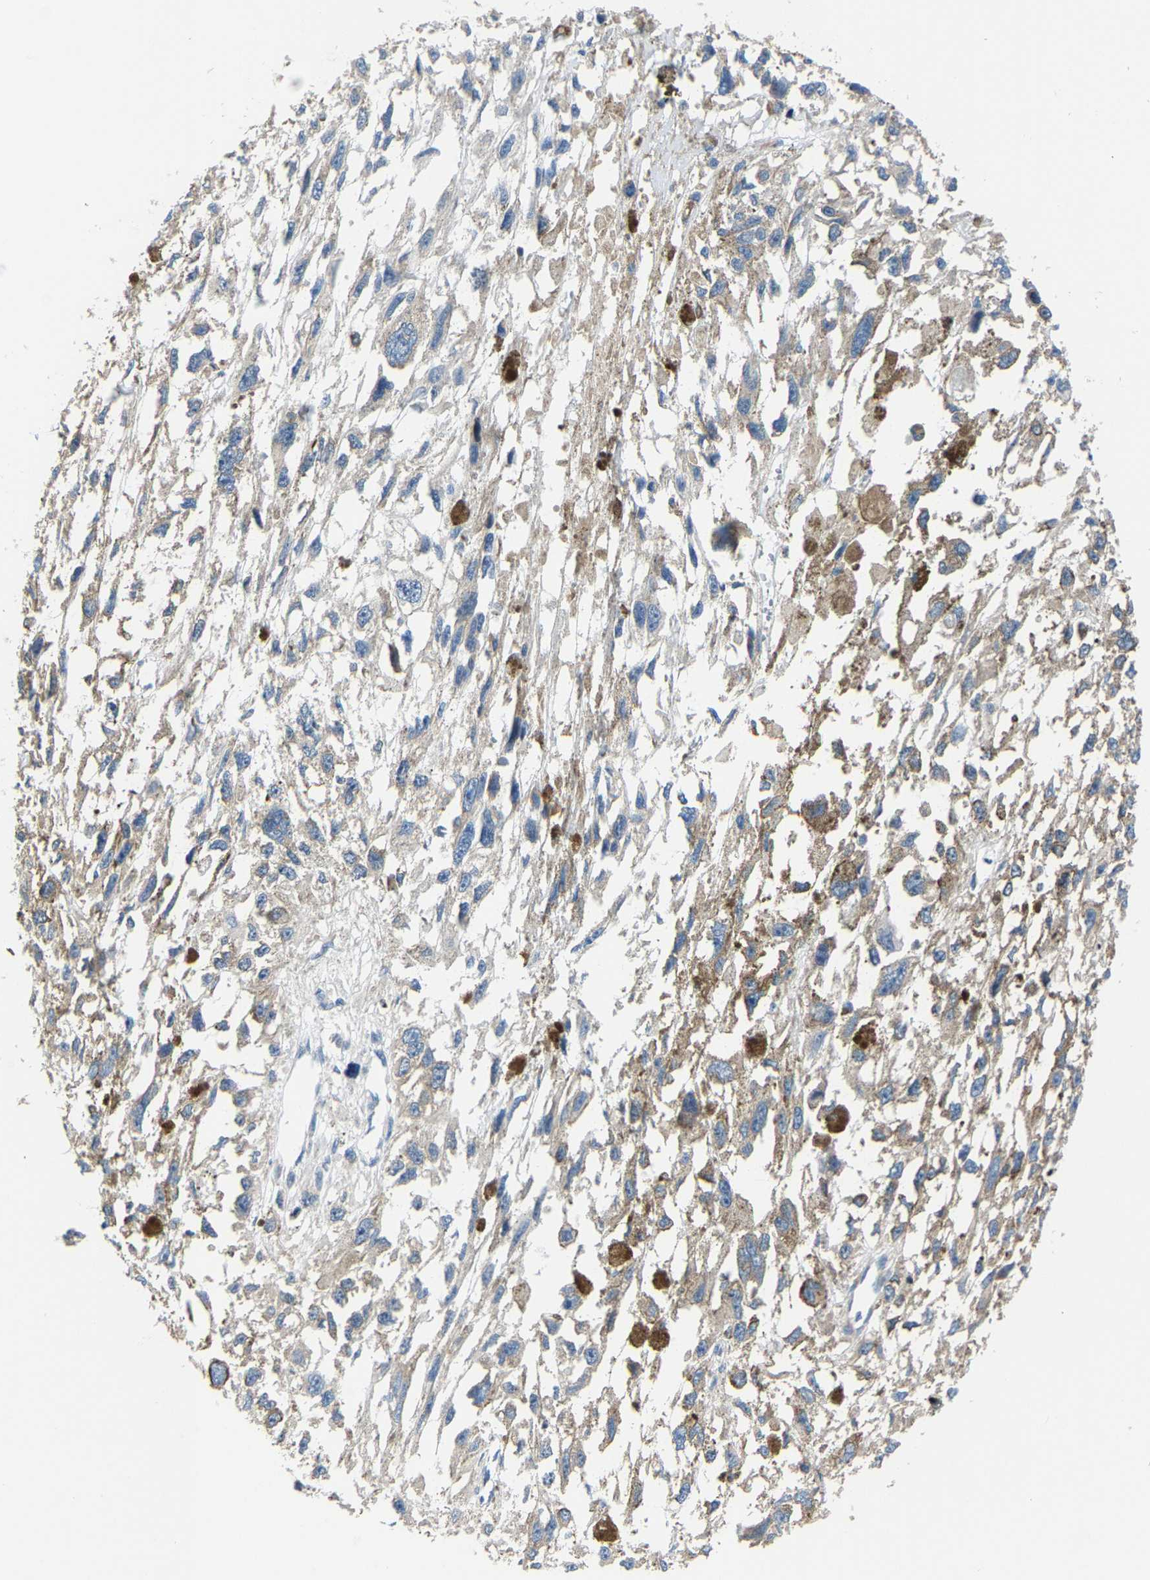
{"staining": {"intensity": "moderate", "quantity": "<25%", "location": "cytoplasmic/membranous"}, "tissue": "melanoma", "cell_type": "Tumor cells", "image_type": "cancer", "snomed": [{"axis": "morphology", "description": "Malignant melanoma, Metastatic site"}, {"axis": "topography", "description": "Lymph node"}], "caption": "Moderate cytoplasmic/membranous positivity for a protein is seen in approximately <25% of tumor cells of malignant melanoma (metastatic site) using immunohistochemistry.", "gene": "G3BP2", "patient": {"sex": "male", "age": 59}}